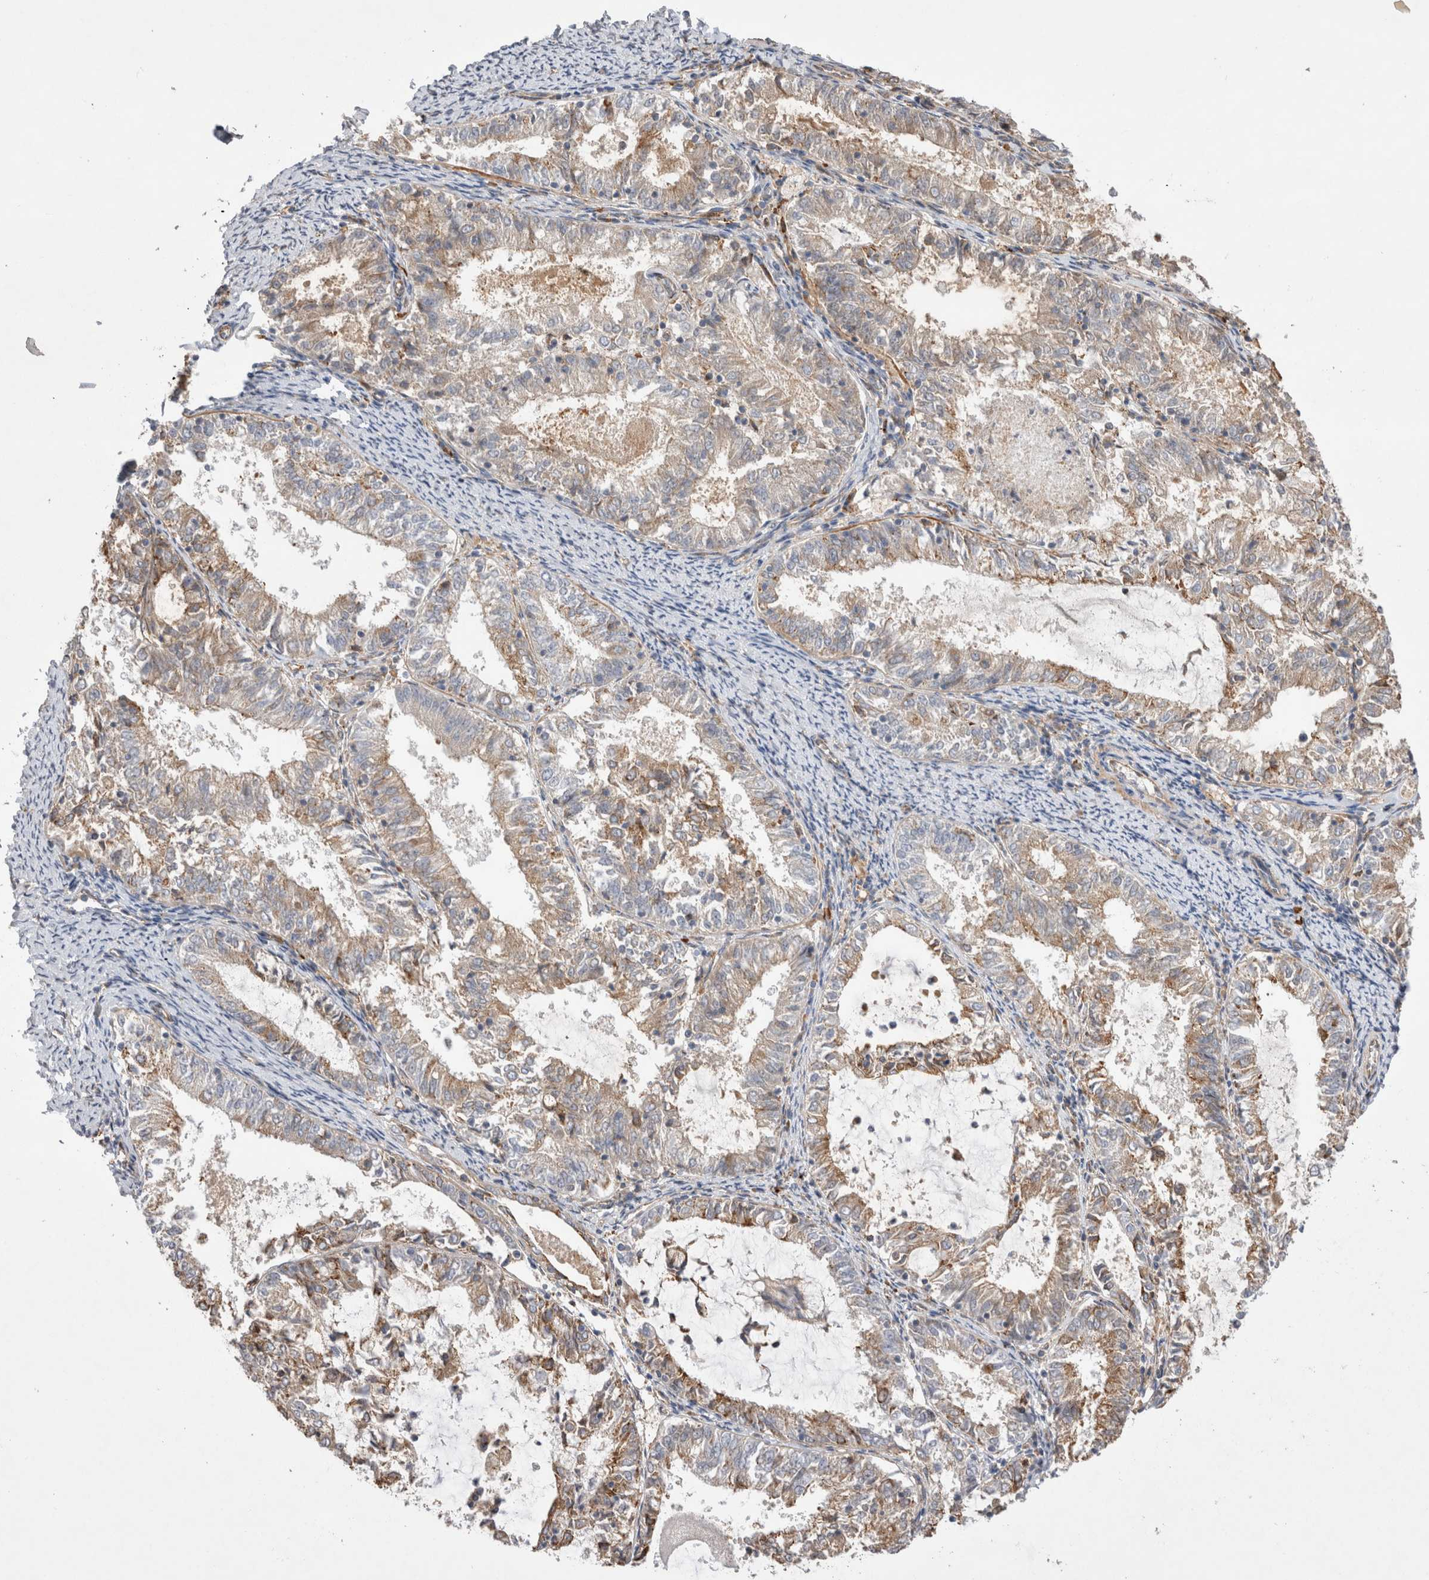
{"staining": {"intensity": "weak", "quantity": "25%-75%", "location": "cytoplasmic/membranous"}, "tissue": "endometrial cancer", "cell_type": "Tumor cells", "image_type": "cancer", "snomed": [{"axis": "morphology", "description": "Adenocarcinoma, NOS"}, {"axis": "topography", "description": "Endometrium"}], "caption": "Endometrial cancer stained with a protein marker exhibits weak staining in tumor cells.", "gene": "PDCD10", "patient": {"sex": "female", "age": 57}}